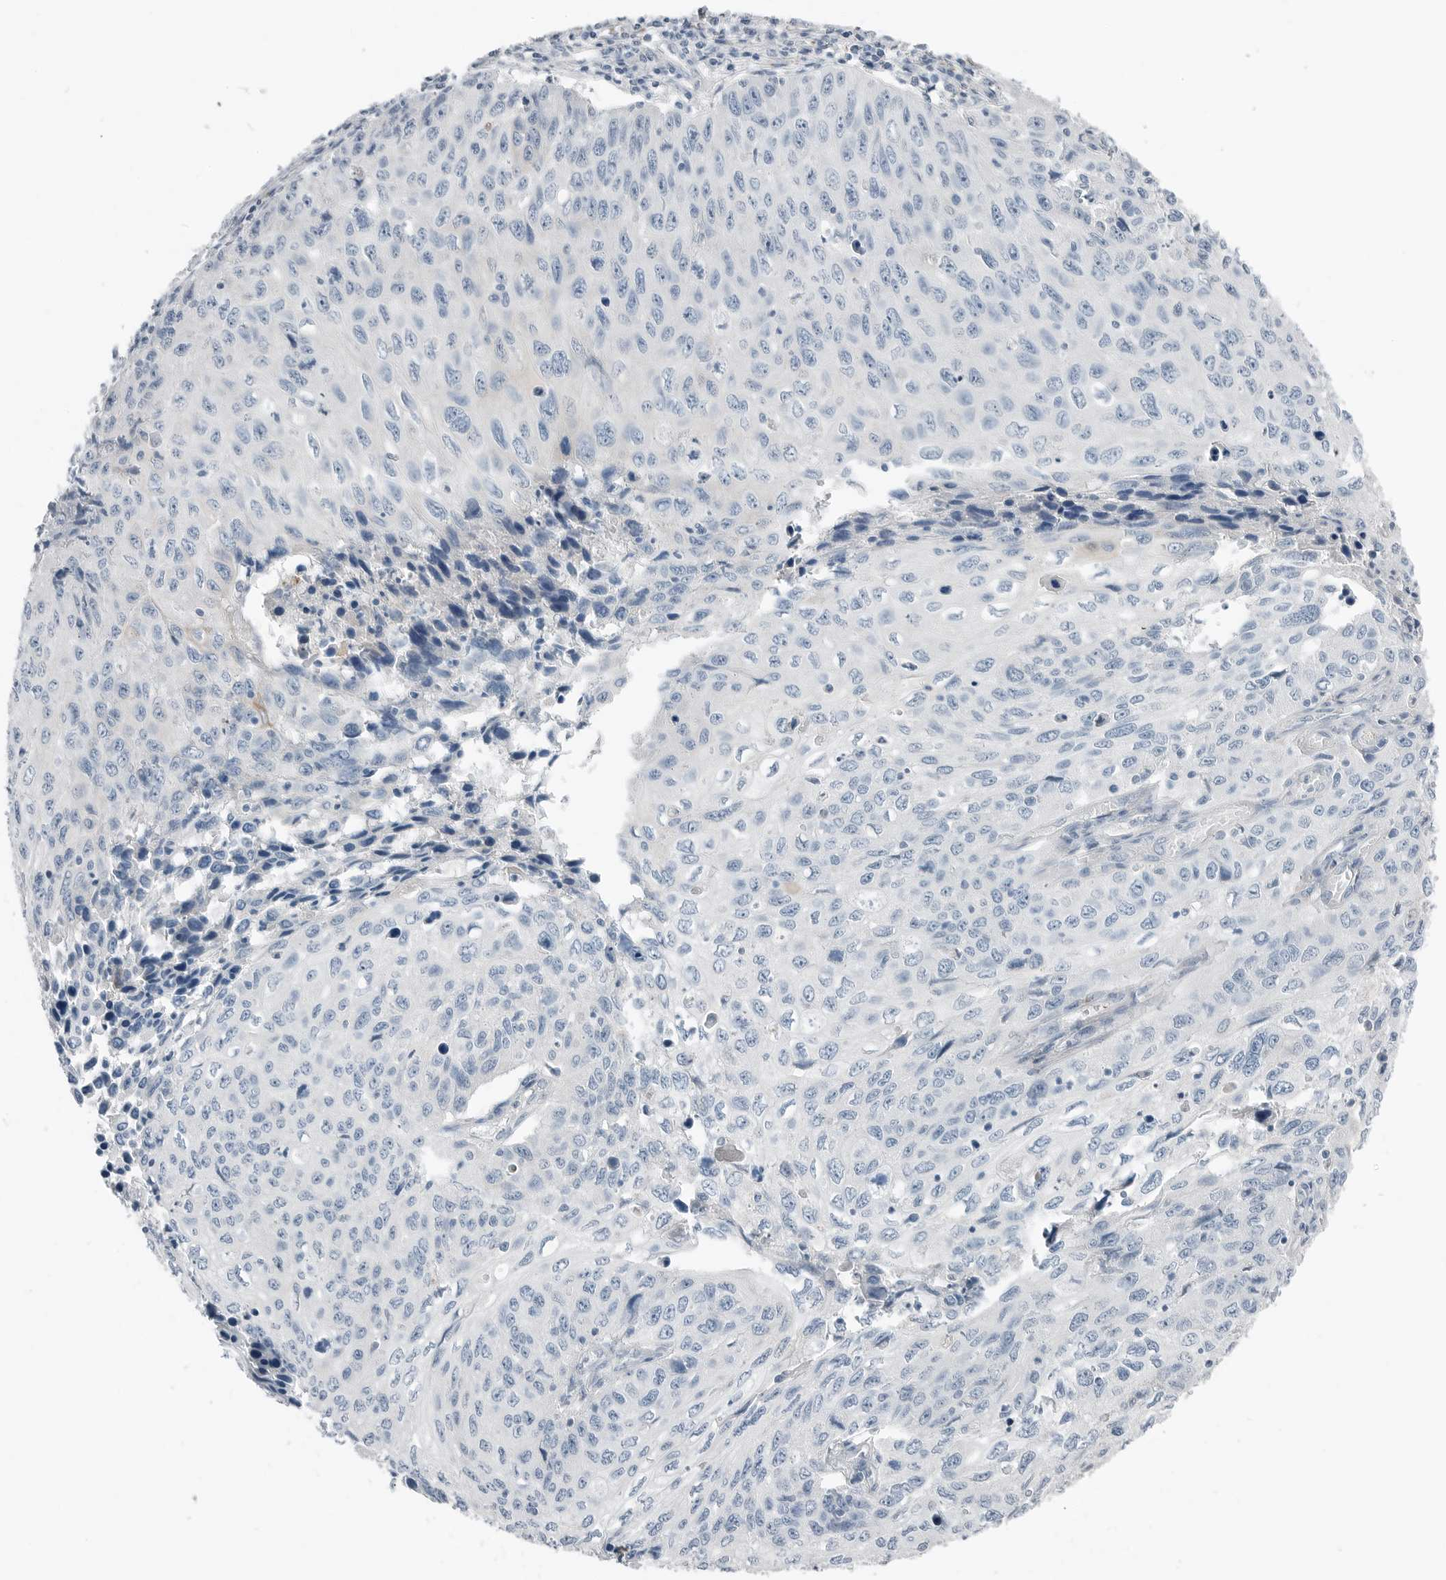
{"staining": {"intensity": "negative", "quantity": "none", "location": "none"}, "tissue": "cervical cancer", "cell_type": "Tumor cells", "image_type": "cancer", "snomed": [{"axis": "morphology", "description": "Squamous cell carcinoma, NOS"}, {"axis": "topography", "description": "Cervix"}], "caption": "Squamous cell carcinoma (cervical) was stained to show a protein in brown. There is no significant positivity in tumor cells.", "gene": "SERPINB7", "patient": {"sex": "female", "age": 53}}